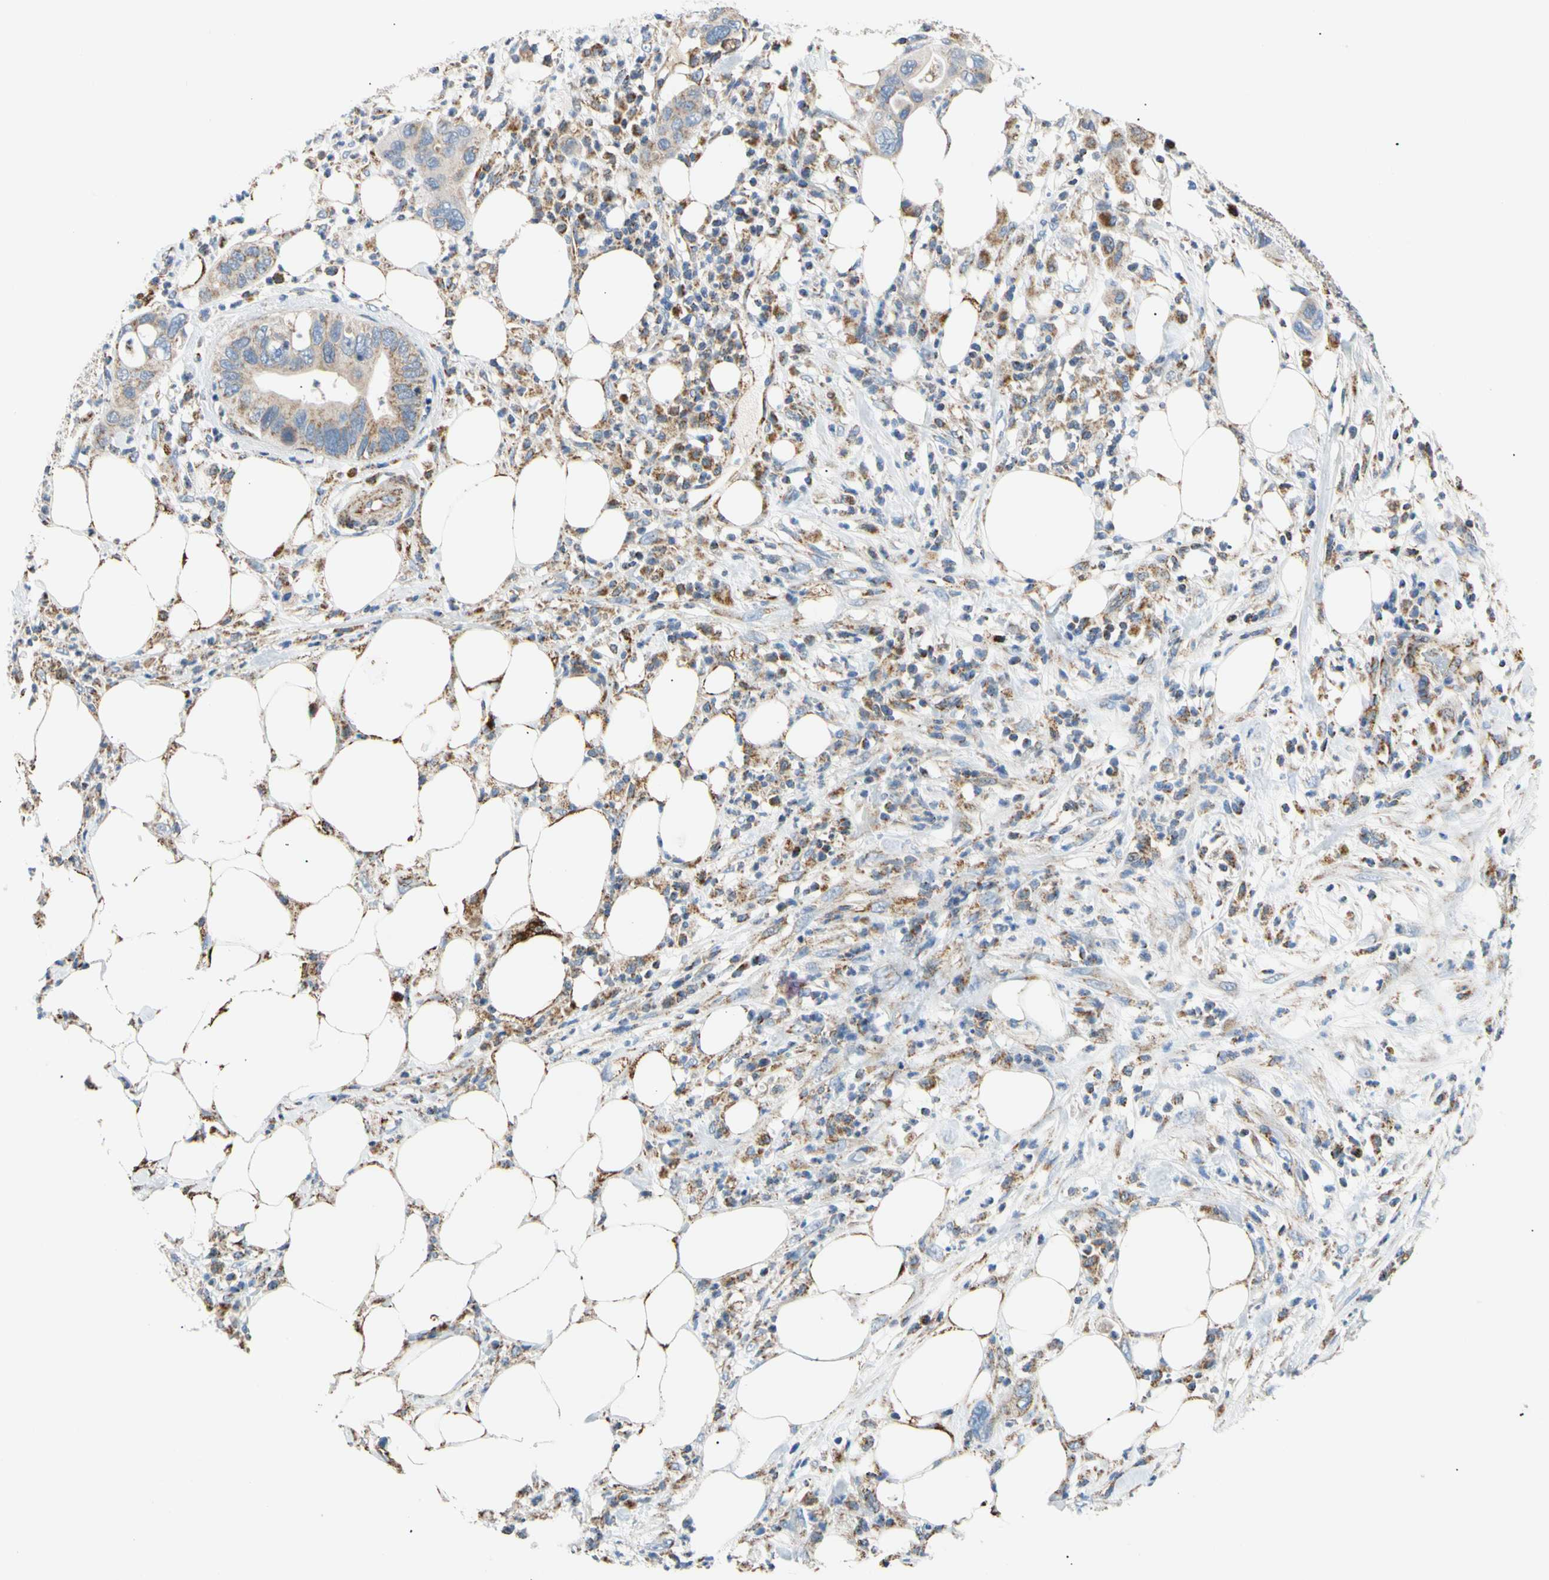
{"staining": {"intensity": "weak", "quantity": "25%-75%", "location": "cytoplasmic/membranous"}, "tissue": "pancreatic cancer", "cell_type": "Tumor cells", "image_type": "cancer", "snomed": [{"axis": "morphology", "description": "Adenocarcinoma, NOS"}, {"axis": "topography", "description": "Pancreas"}], "caption": "Immunohistochemistry (IHC) of pancreatic adenocarcinoma demonstrates low levels of weak cytoplasmic/membranous positivity in approximately 25%-75% of tumor cells. The staining was performed using DAB, with brown indicating positive protein expression. Nuclei are stained blue with hematoxylin.", "gene": "ACAT1", "patient": {"sex": "female", "age": 71}}